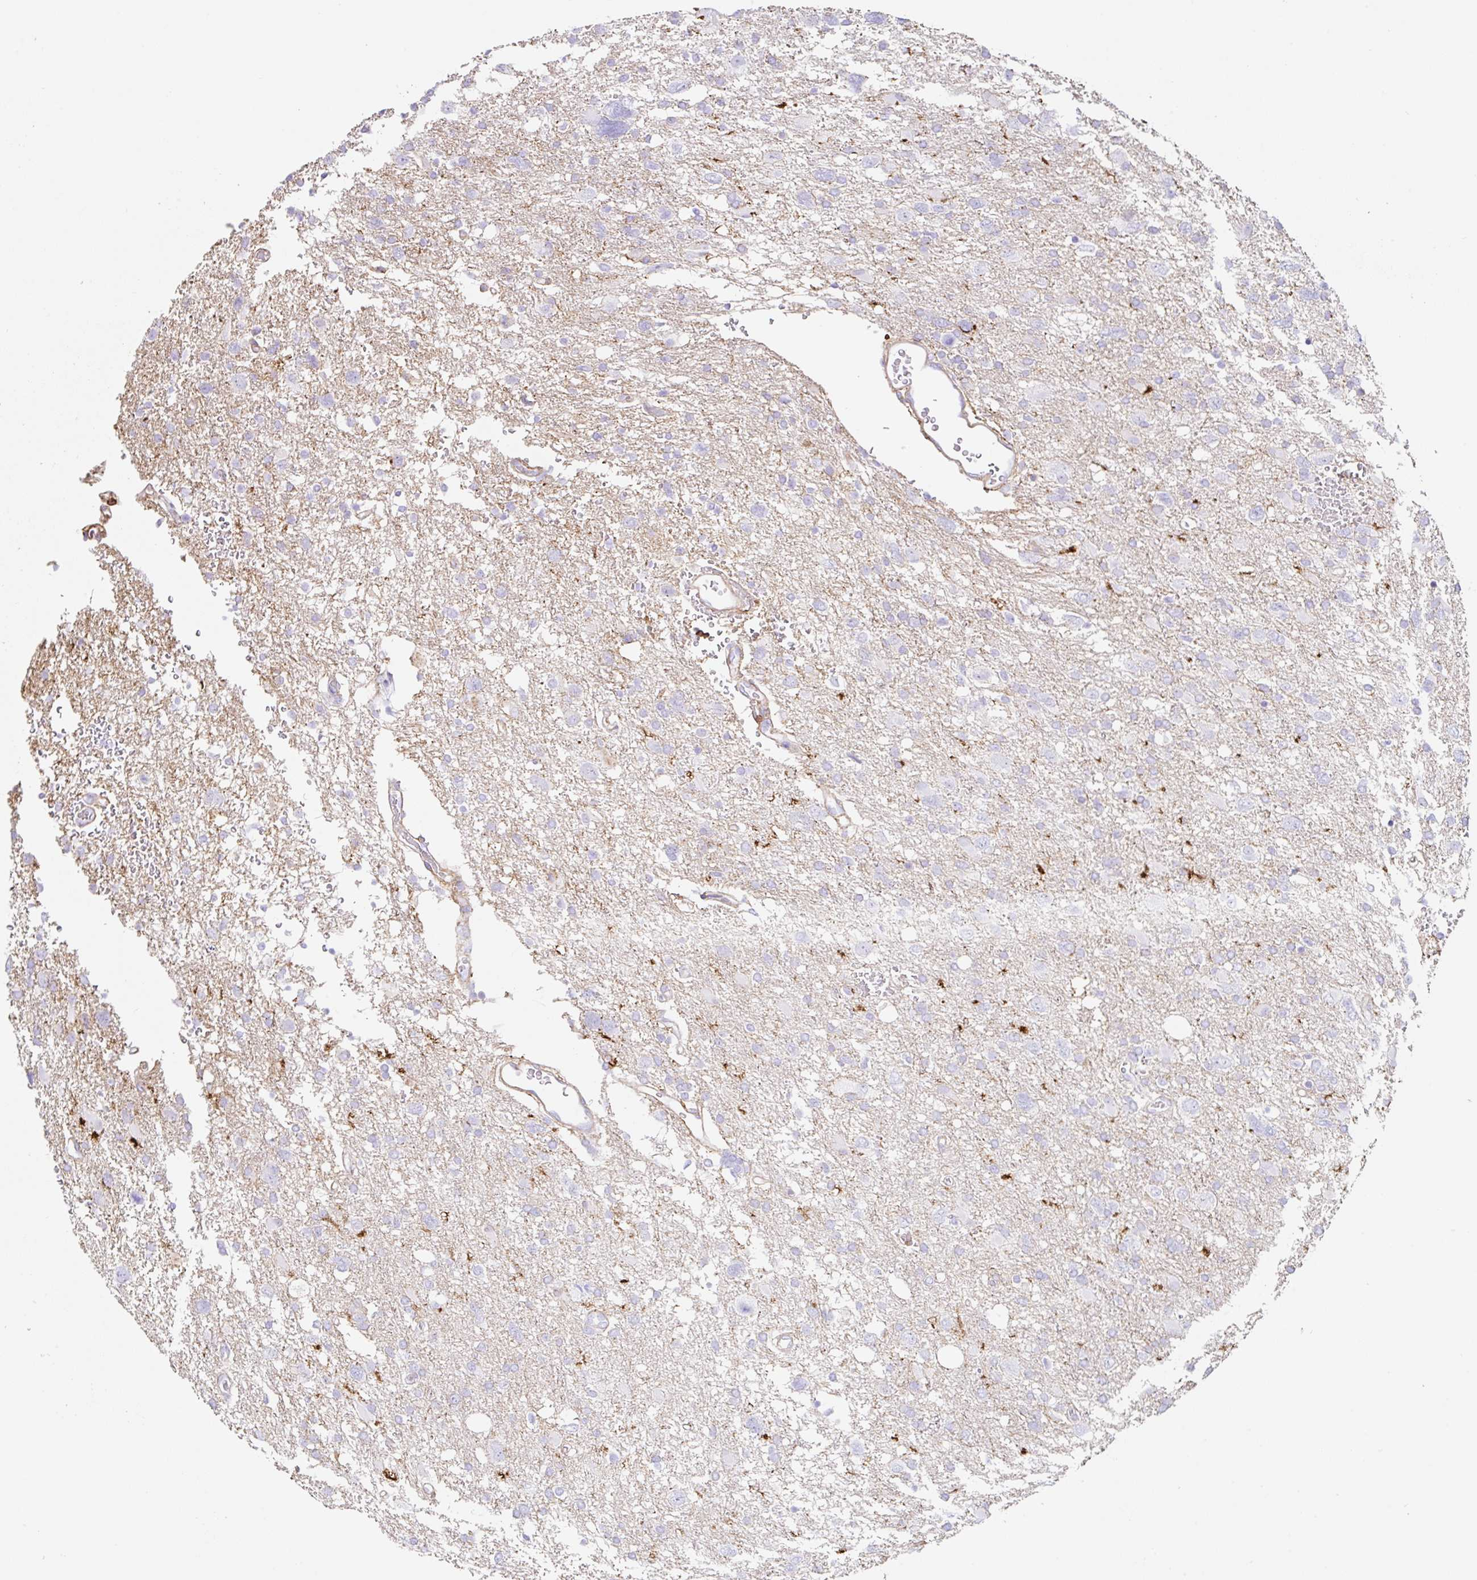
{"staining": {"intensity": "negative", "quantity": "none", "location": "none"}, "tissue": "glioma", "cell_type": "Tumor cells", "image_type": "cancer", "snomed": [{"axis": "morphology", "description": "Glioma, malignant, High grade"}, {"axis": "topography", "description": "Brain"}], "caption": "An IHC histopathology image of glioma is shown. There is no staining in tumor cells of glioma.", "gene": "MTTP", "patient": {"sex": "male", "age": 61}}